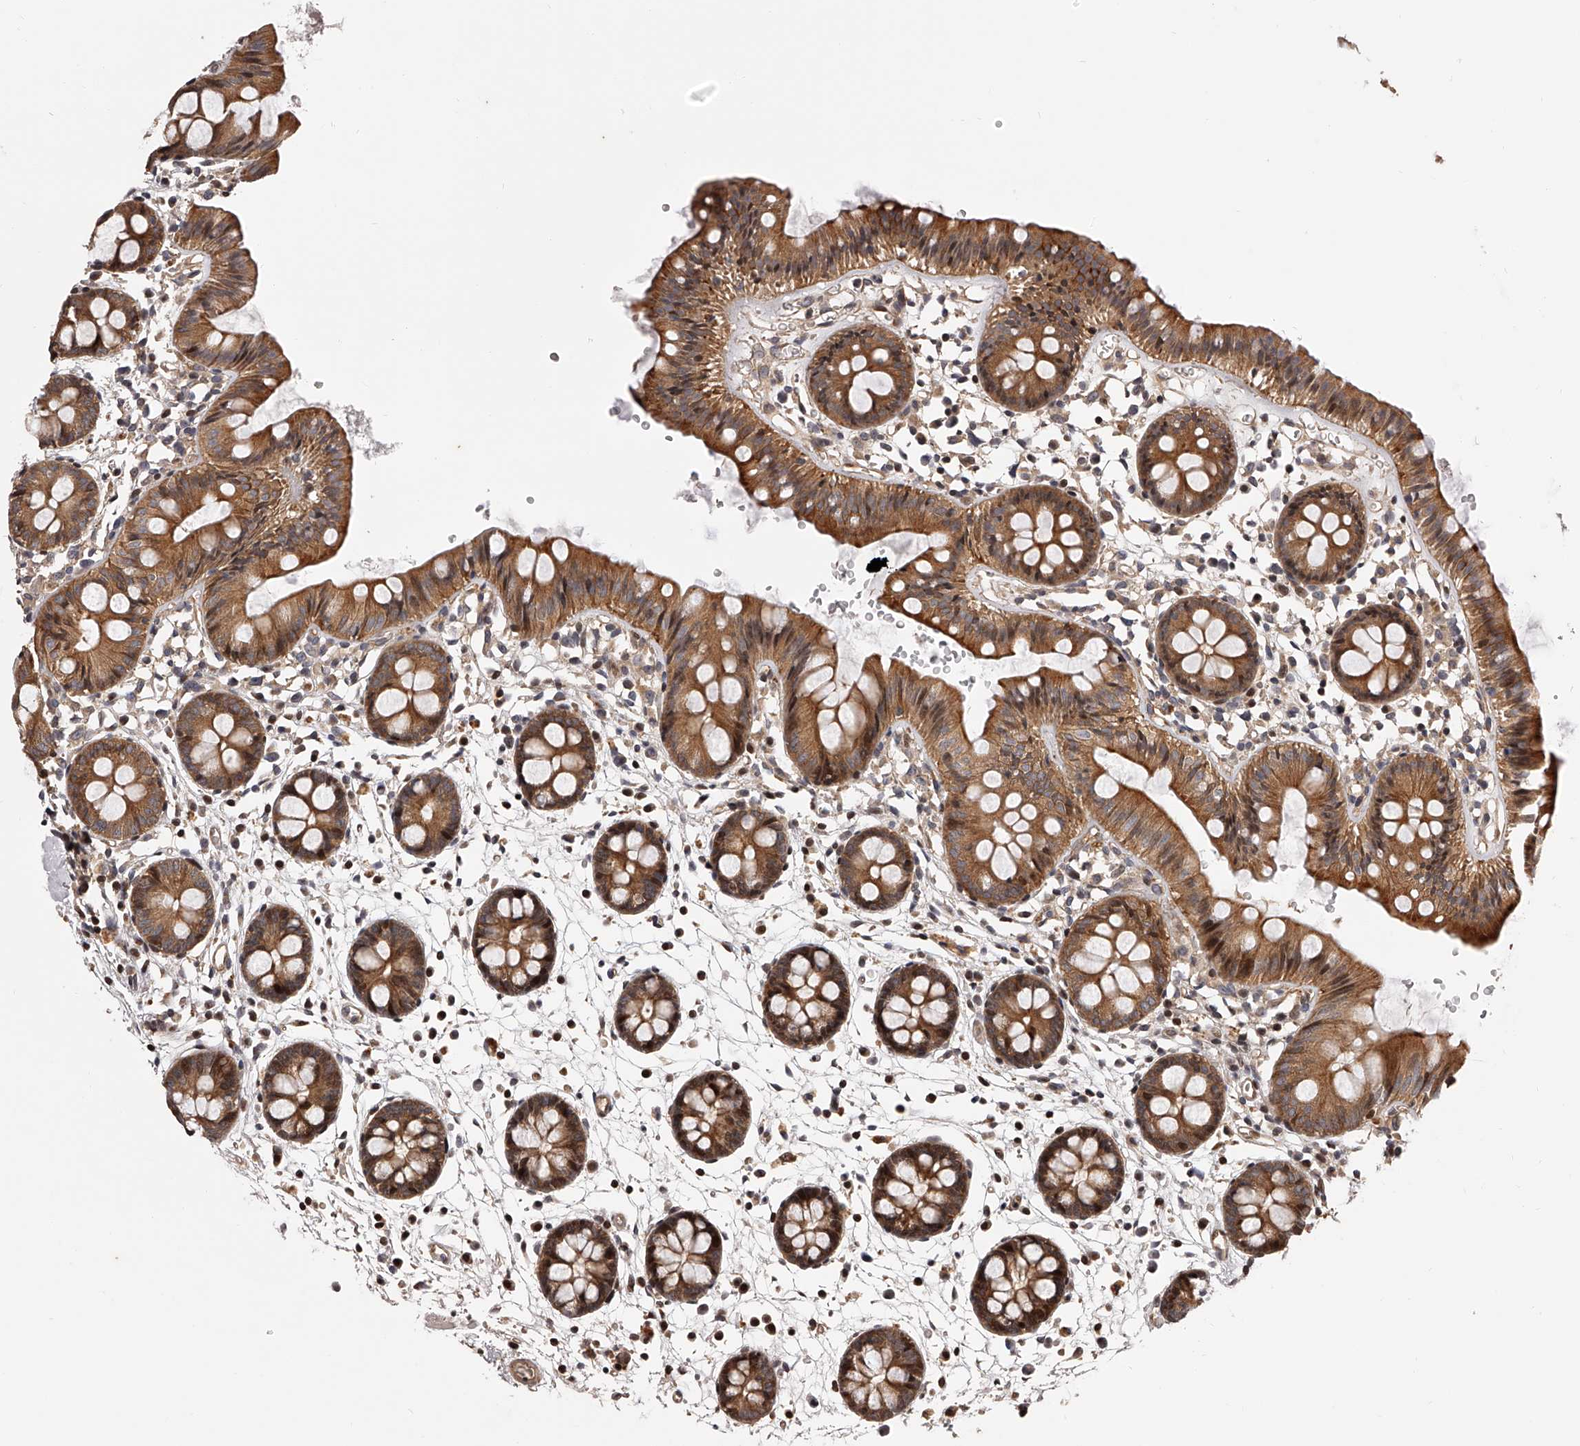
{"staining": {"intensity": "moderate", "quantity": "25%-75%", "location": "cytoplasmic/membranous"}, "tissue": "colon", "cell_type": "Endothelial cells", "image_type": "normal", "snomed": [{"axis": "morphology", "description": "Normal tissue, NOS"}, {"axis": "topography", "description": "Colon"}], "caption": "An immunohistochemistry photomicrograph of benign tissue is shown. Protein staining in brown highlights moderate cytoplasmic/membranous positivity in colon within endothelial cells.", "gene": "PFDN2", "patient": {"sex": "male", "age": 56}}